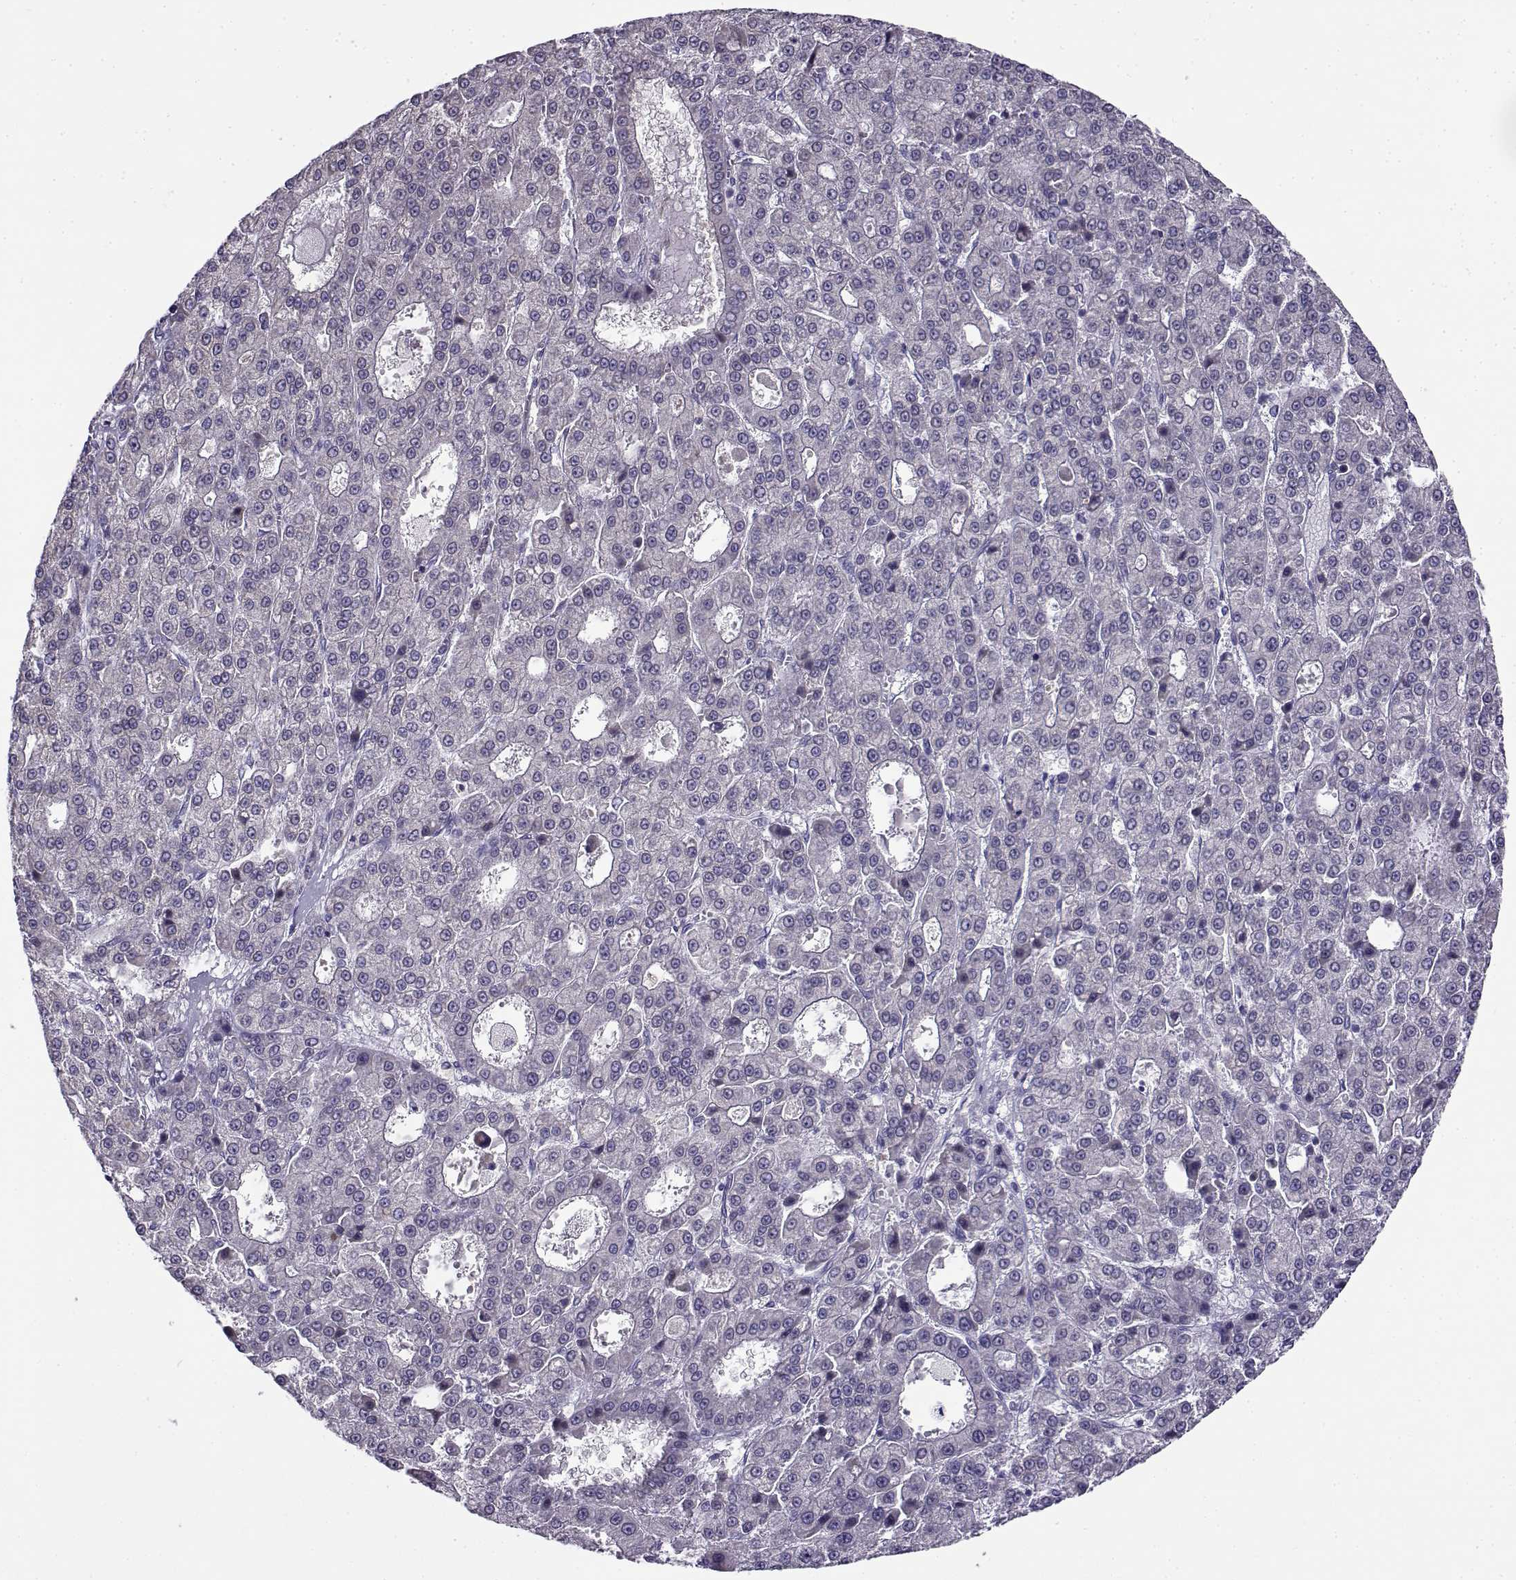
{"staining": {"intensity": "negative", "quantity": "none", "location": "none"}, "tissue": "liver cancer", "cell_type": "Tumor cells", "image_type": "cancer", "snomed": [{"axis": "morphology", "description": "Carcinoma, Hepatocellular, NOS"}, {"axis": "topography", "description": "Liver"}], "caption": "The micrograph displays no staining of tumor cells in liver cancer.", "gene": "FEZF1", "patient": {"sex": "male", "age": 70}}